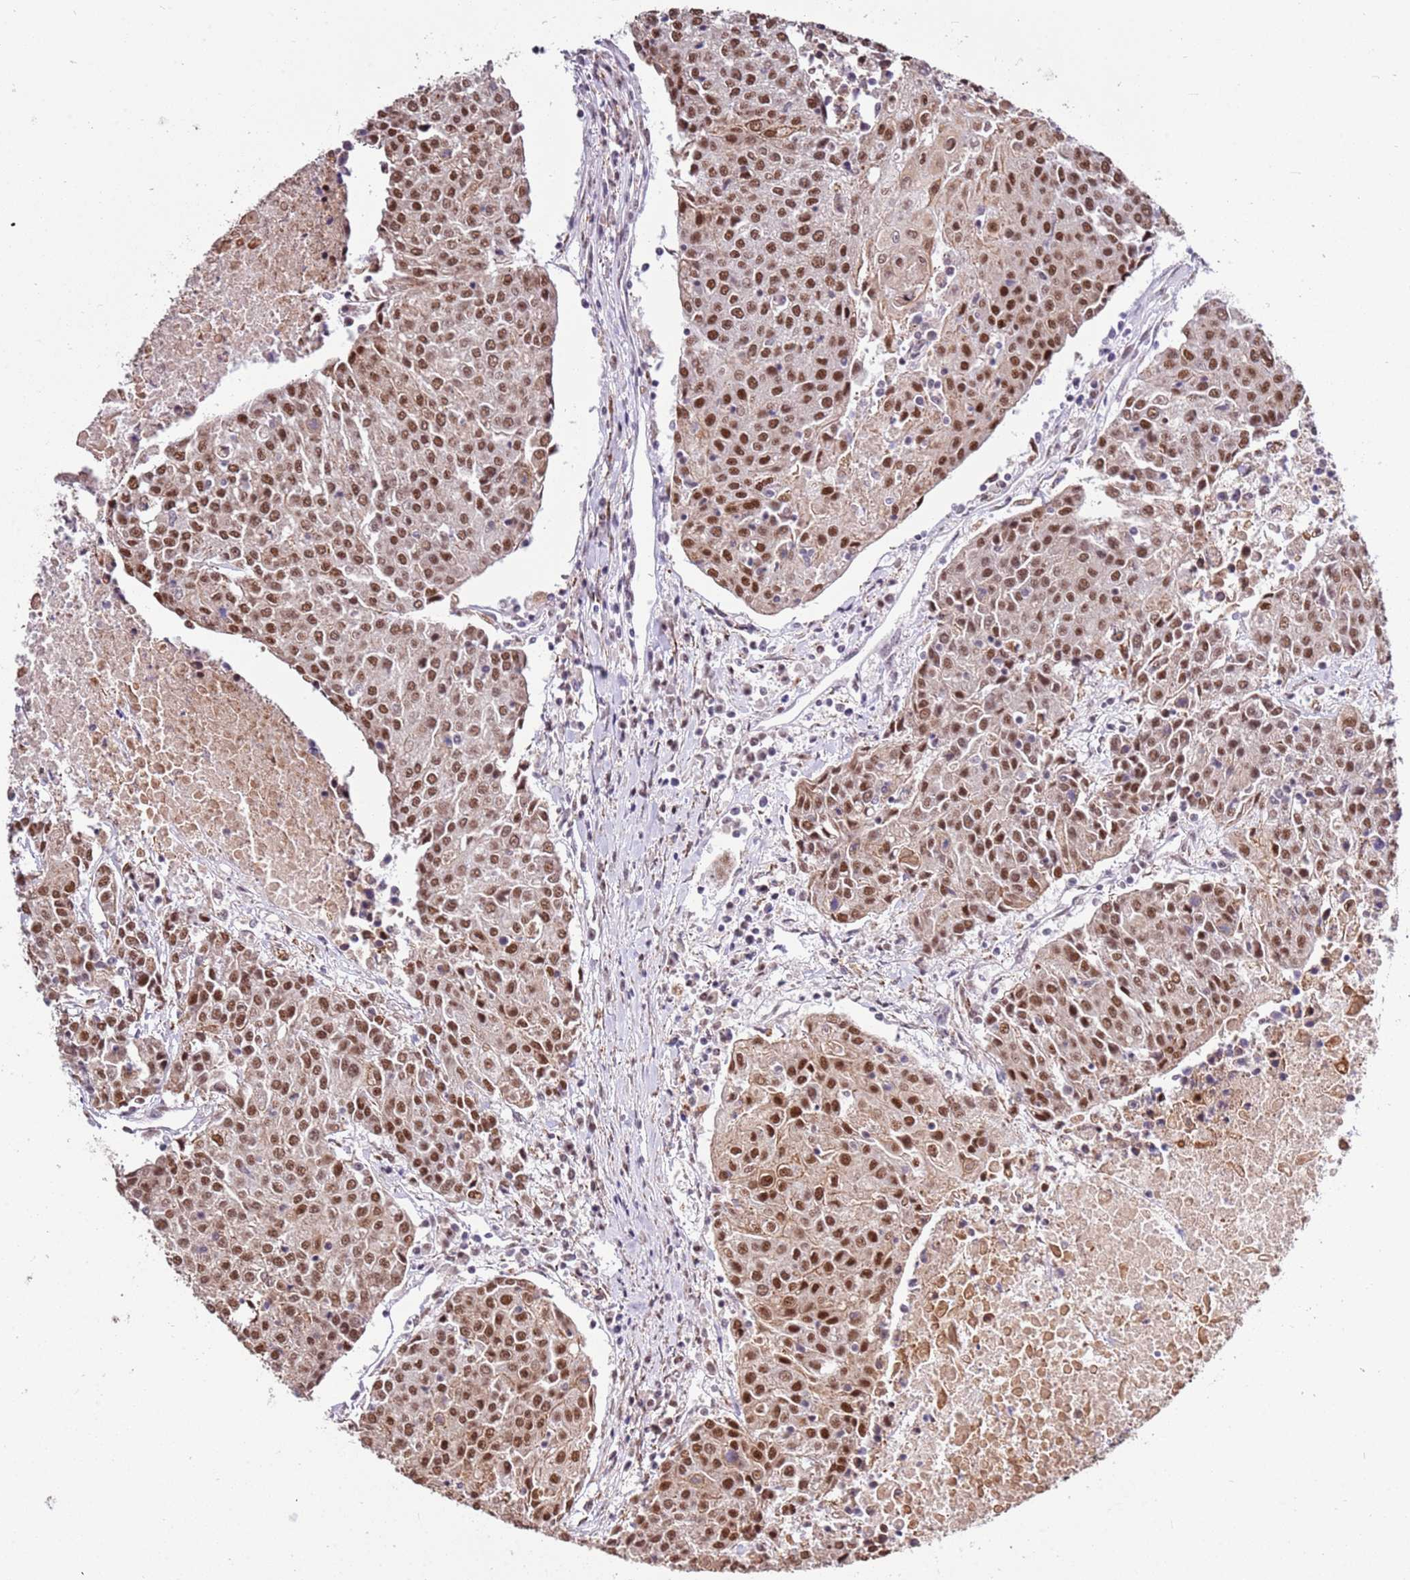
{"staining": {"intensity": "moderate", "quantity": ">75%", "location": "nuclear"}, "tissue": "urothelial cancer", "cell_type": "Tumor cells", "image_type": "cancer", "snomed": [{"axis": "morphology", "description": "Urothelial carcinoma, High grade"}, {"axis": "topography", "description": "Urinary bladder"}], "caption": "High-power microscopy captured an IHC image of high-grade urothelial carcinoma, revealing moderate nuclear expression in approximately >75% of tumor cells.", "gene": "AKAP8L", "patient": {"sex": "female", "age": 85}}